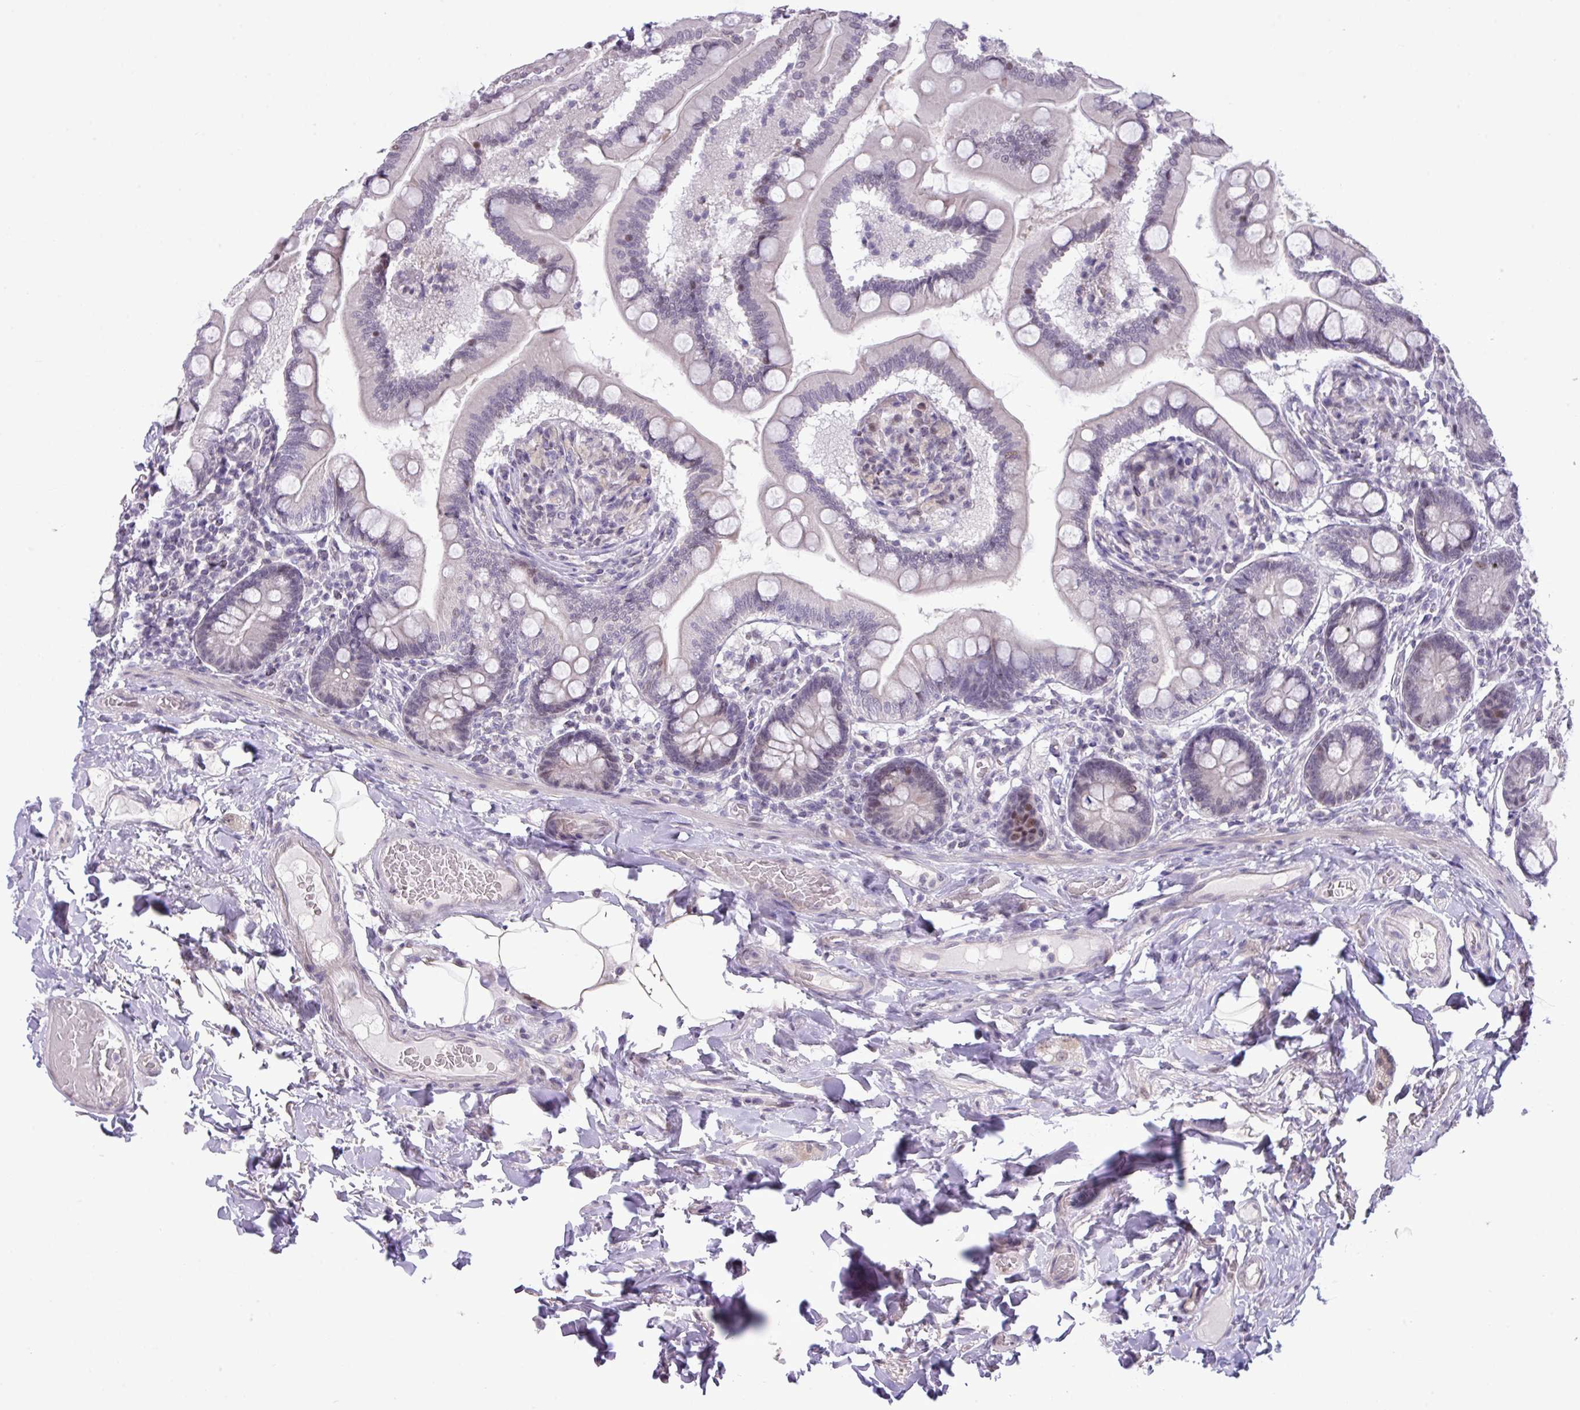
{"staining": {"intensity": "moderate", "quantity": "25%-75%", "location": "cytoplasmic/membranous,nuclear"}, "tissue": "small intestine", "cell_type": "Glandular cells", "image_type": "normal", "snomed": [{"axis": "morphology", "description": "Normal tissue, NOS"}, {"axis": "topography", "description": "Small intestine"}], "caption": "Small intestine stained for a protein (brown) shows moderate cytoplasmic/membranous,nuclear positive expression in about 25%-75% of glandular cells.", "gene": "ANKRD13B", "patient": {"sex": "female", "age": 64}}